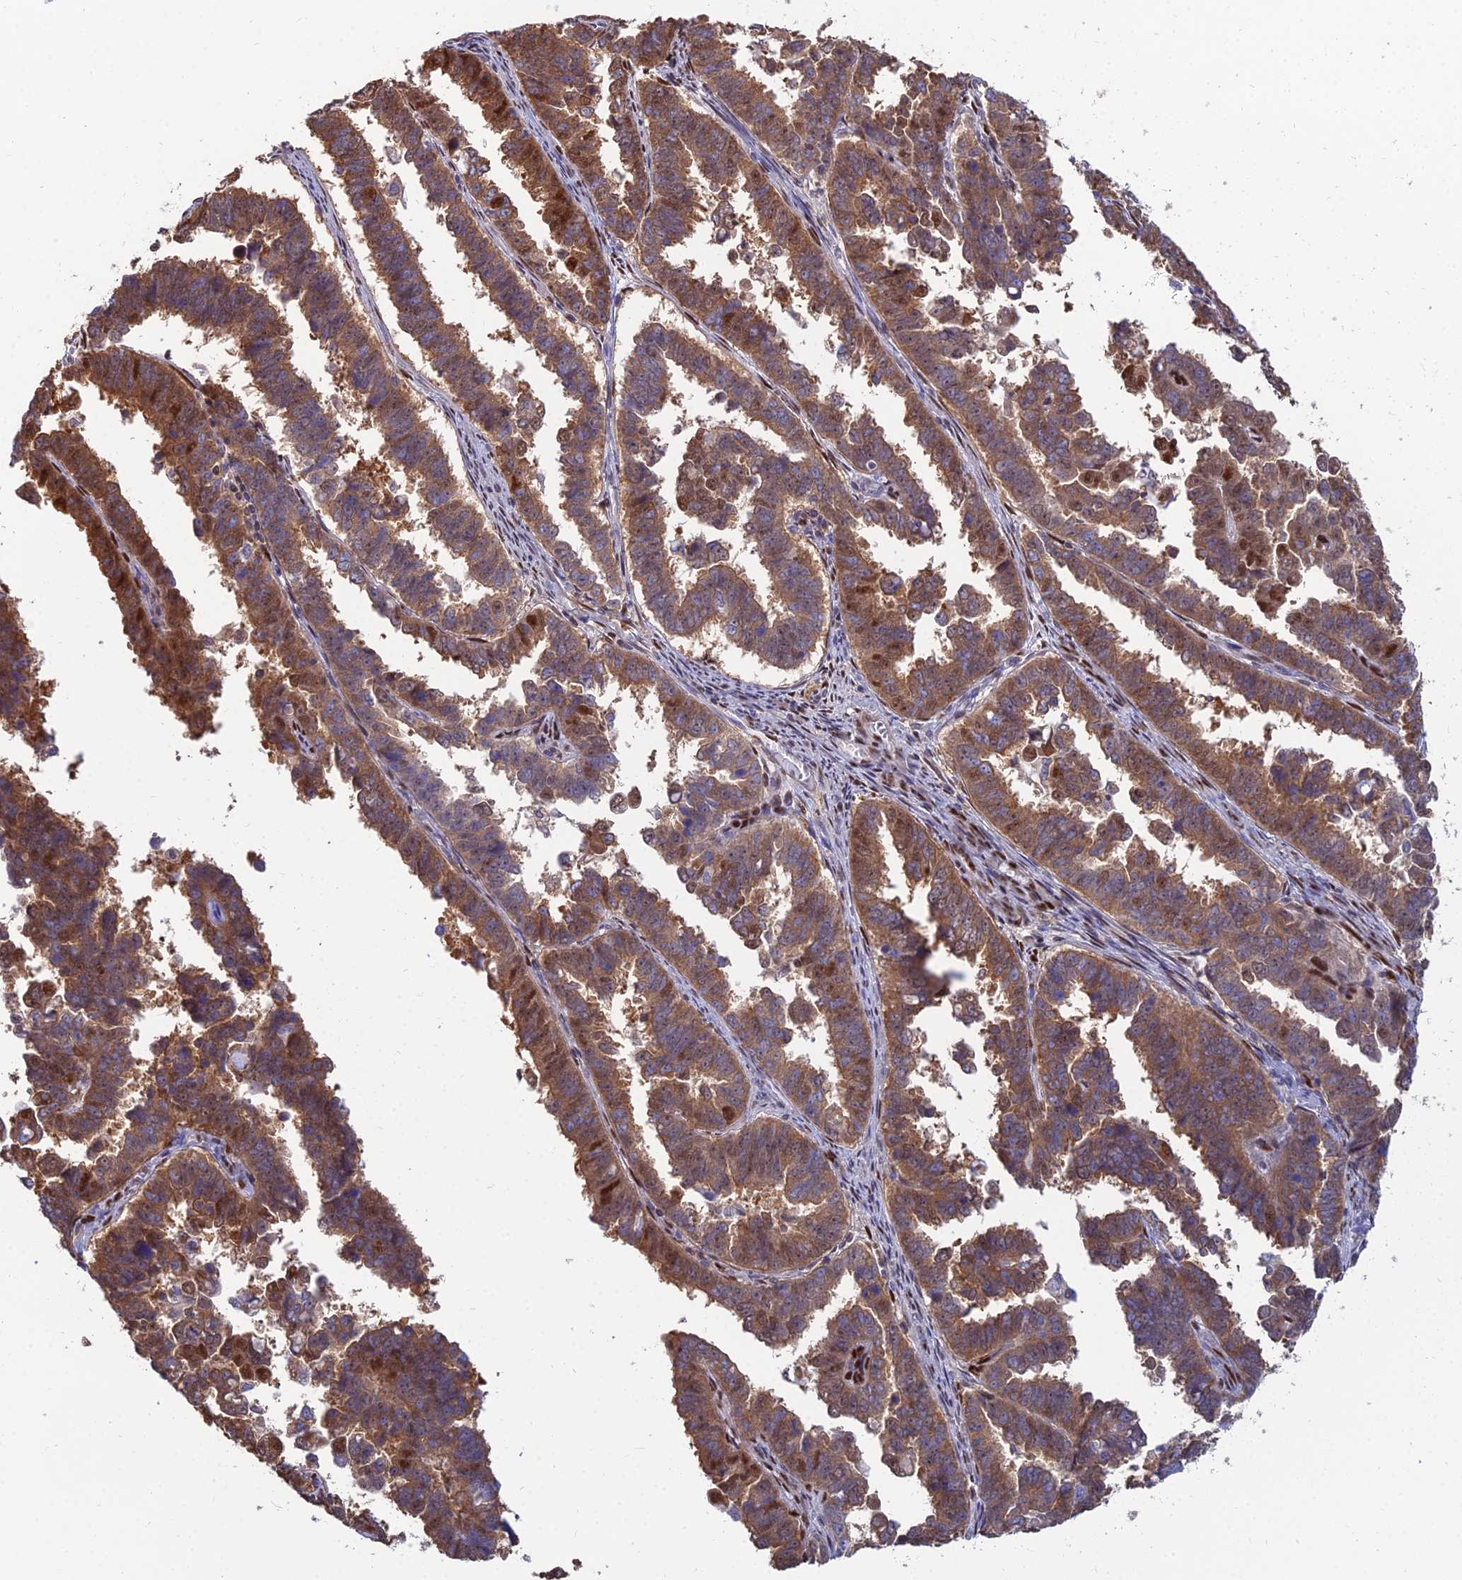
{"staining": {"intensity": "strong", "quantity": ">75%", "location": "cytoplasmic/membranous,nuclear"}, "tissue": "endometrial cancer", "cell_type": "Tumor cells", "image_type": "cancer", "snomed": [{"axis": "morphology", "description": "Adenocarcinoma, NOS"}, {"axis": "topography", "description": "Endometrium"}], "caption": "Endometrial cancer stained for a protein exhibits strong cytoplasmic/membranous and nuclear positivity in tumor cells.", "gene": "DNPEP", "patient": {"sex": "female", "age": 75}}